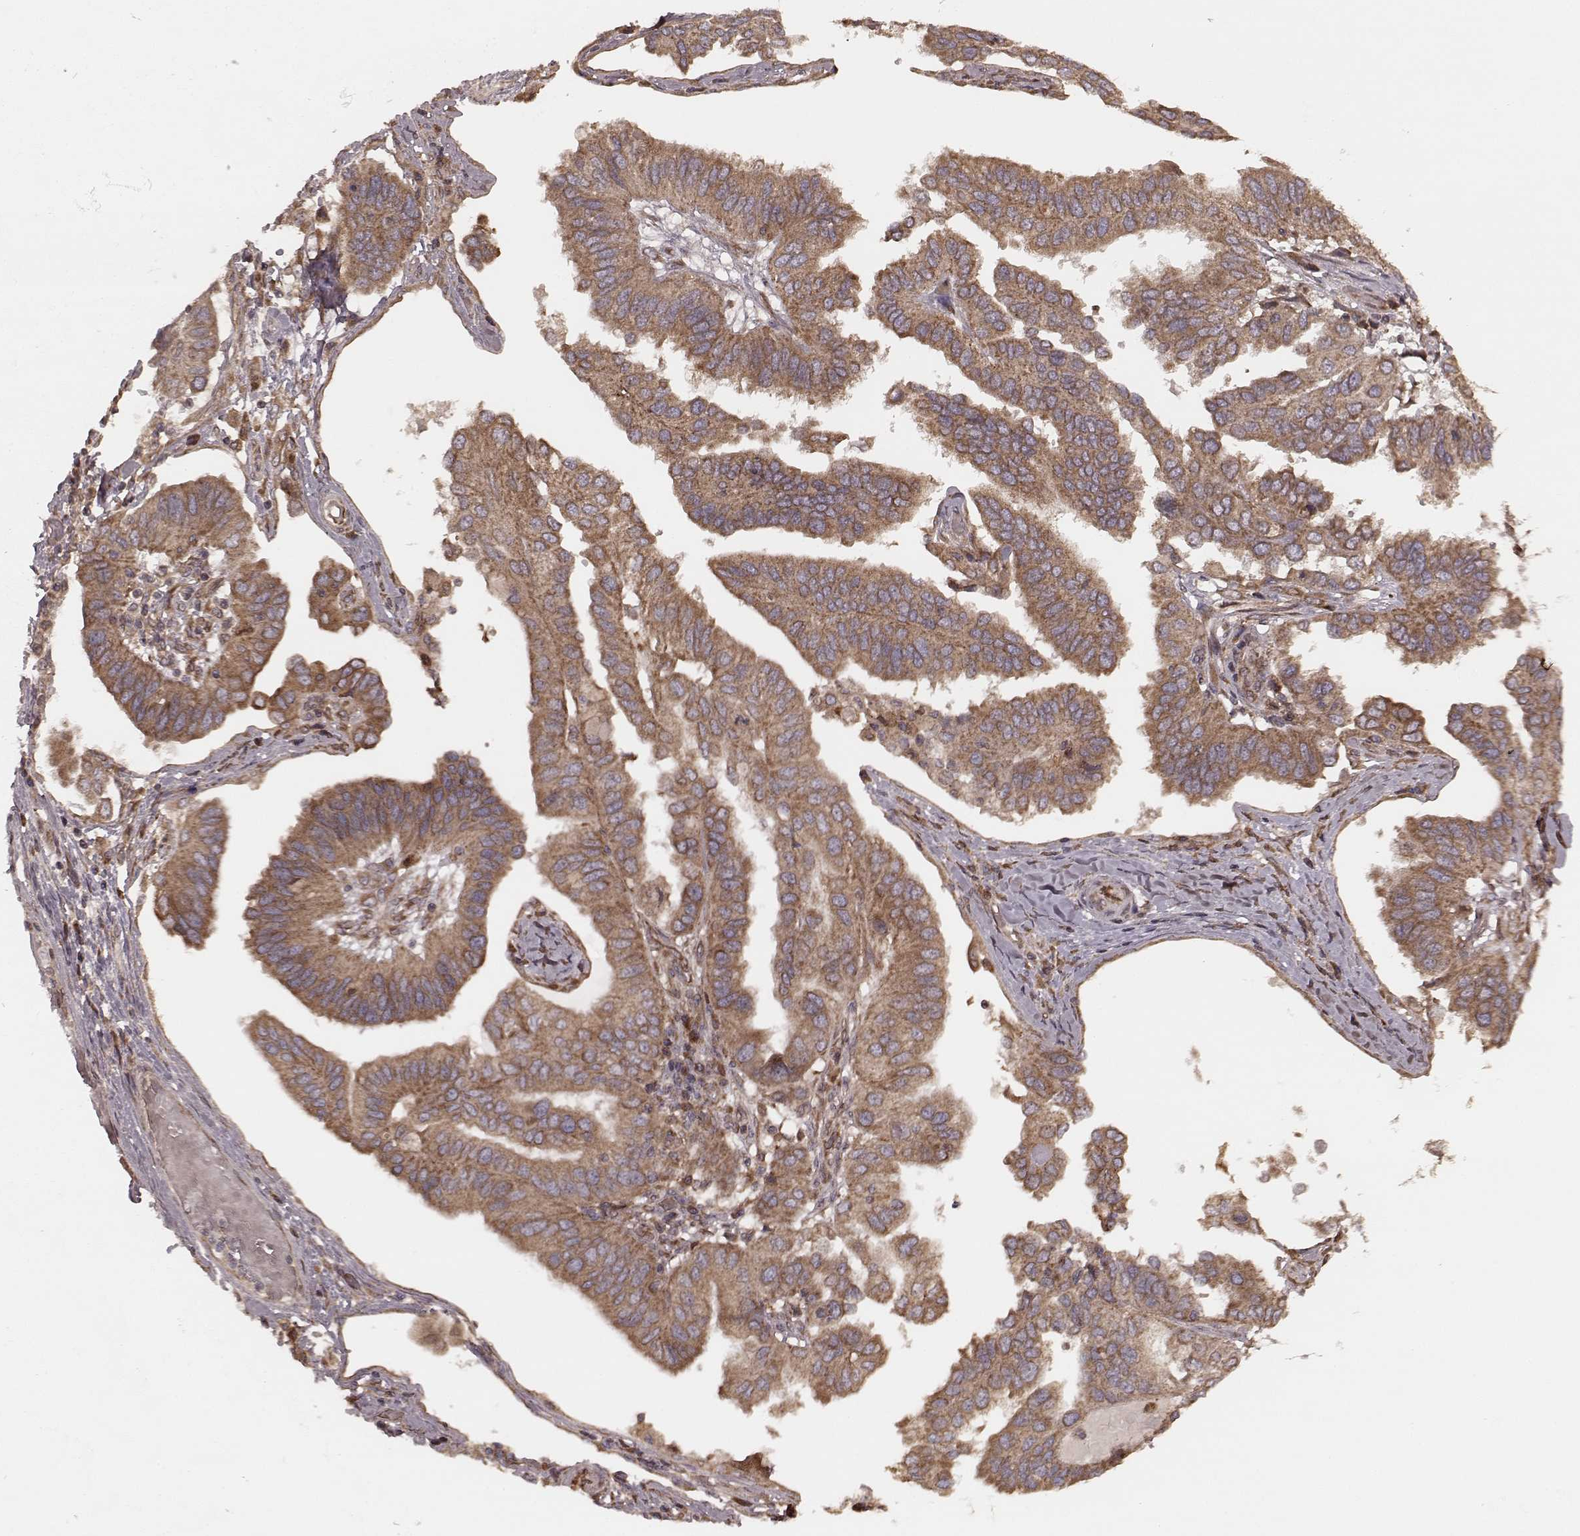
{"staining": {"intensity": "moderate", "quantity": ">75%", "location": "cytoplasmic/membranous"}, "tissue": "ovarian cancer", "cell_type": "Tumor cells", "image_type": "cancer", "snomed": [{"axis": "morphology", "description": "Cystadenocarcinoma, serous, NOS"}, {"axis": "topography", "description": "Ovary"}], "caption": "Immunohistochemical staining of ovarian cancer demonstrates moderate cytoplasmic/membranous protein staining in approximately >75% of tumor cells.", "gene": "AGPAT1", "patient": {"sex": "female", "age": 79}}